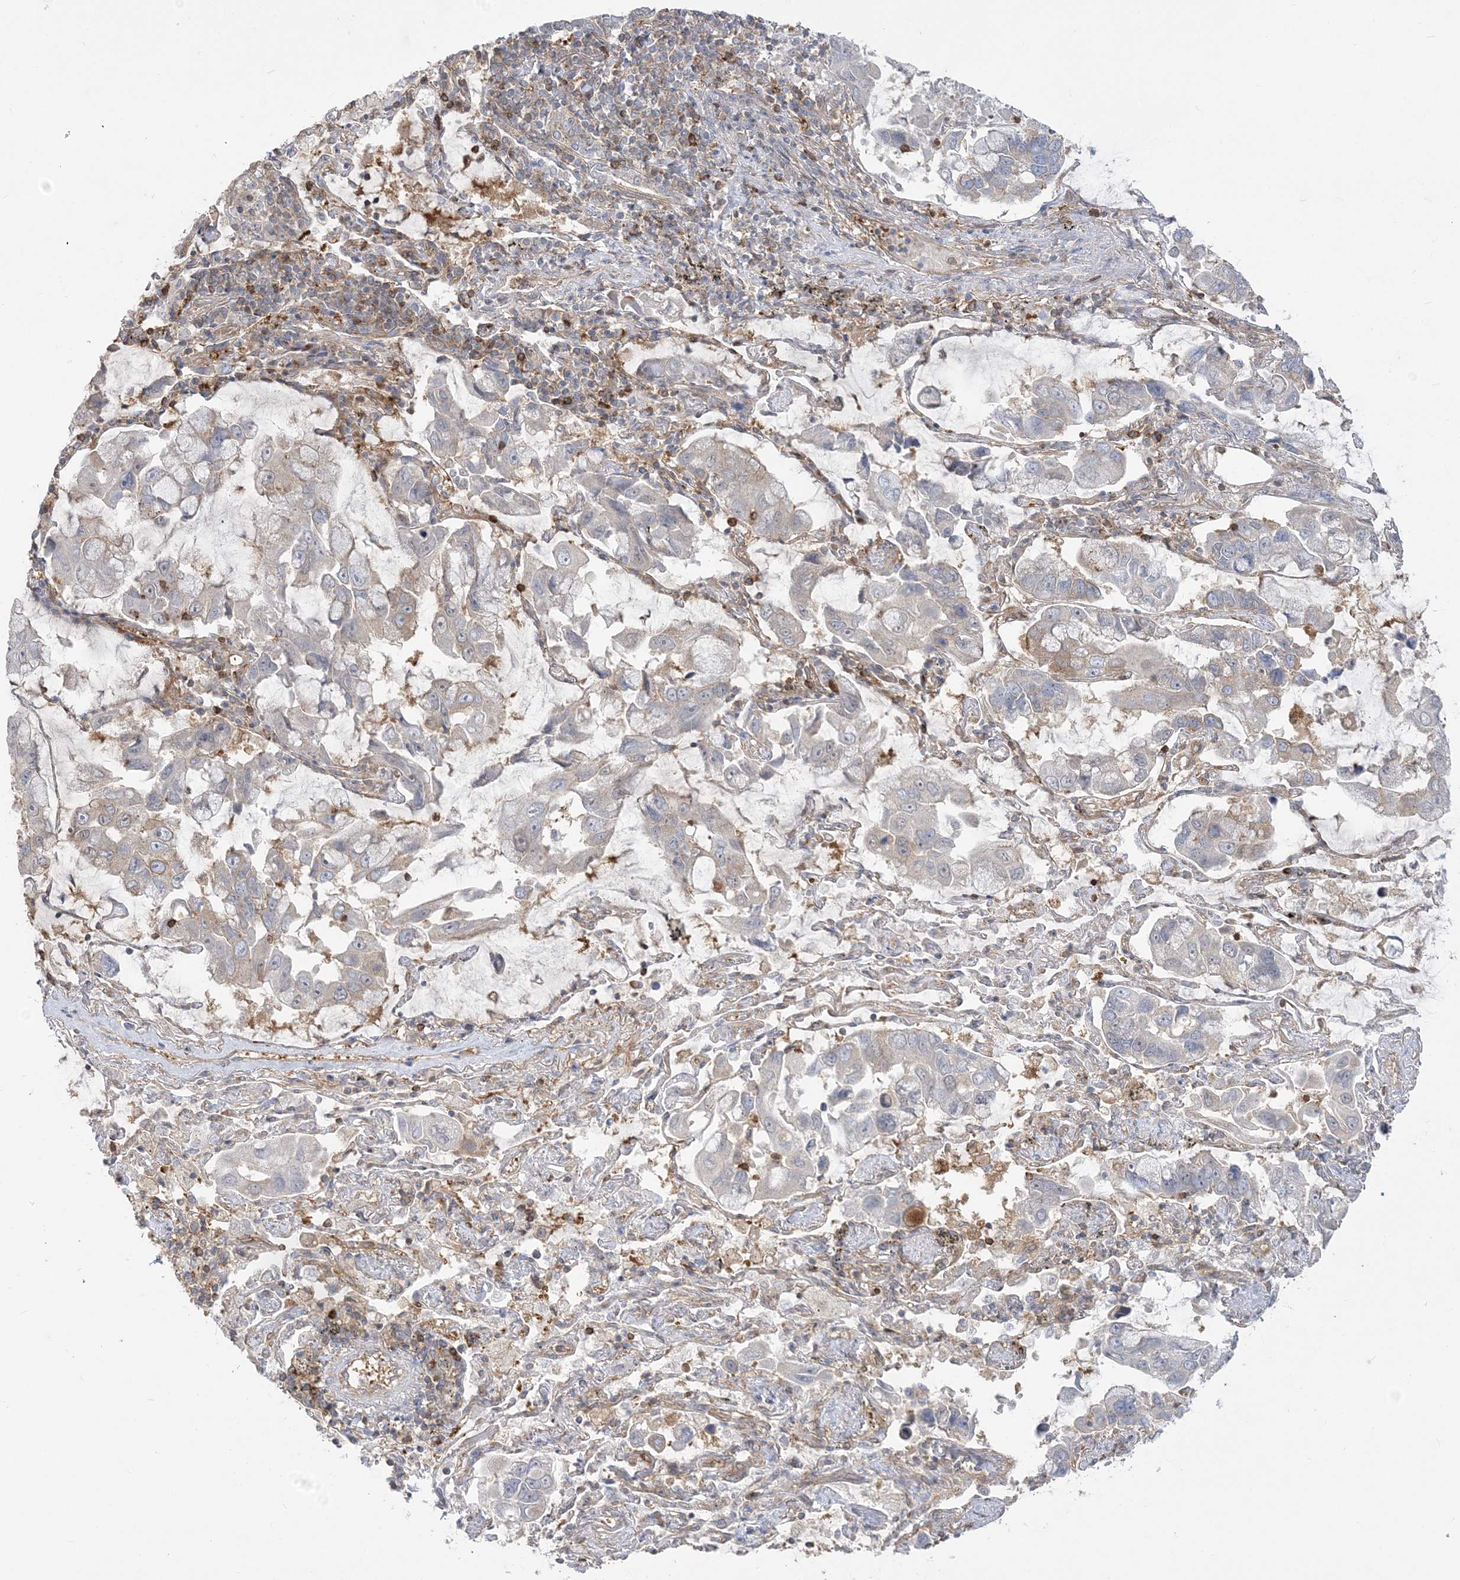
{"staining": {"intensity": "negative", "quantity": "none", "location": "none"}, "tissue": "lung cancer", "cell_type": "Tumor cells", "image_type": "cancer", "snomed": [{"axis": "morphology", "description": "Adenocarcinoma, NOS"}, {"axis": "topography", "description": "Lung"}], "caption": "Immunohistochemistry of lung adenocarcinoma reveals no positivity in tumor cells.", "gene": "STAM", "patient": {"sex": "male", "age": 64}}